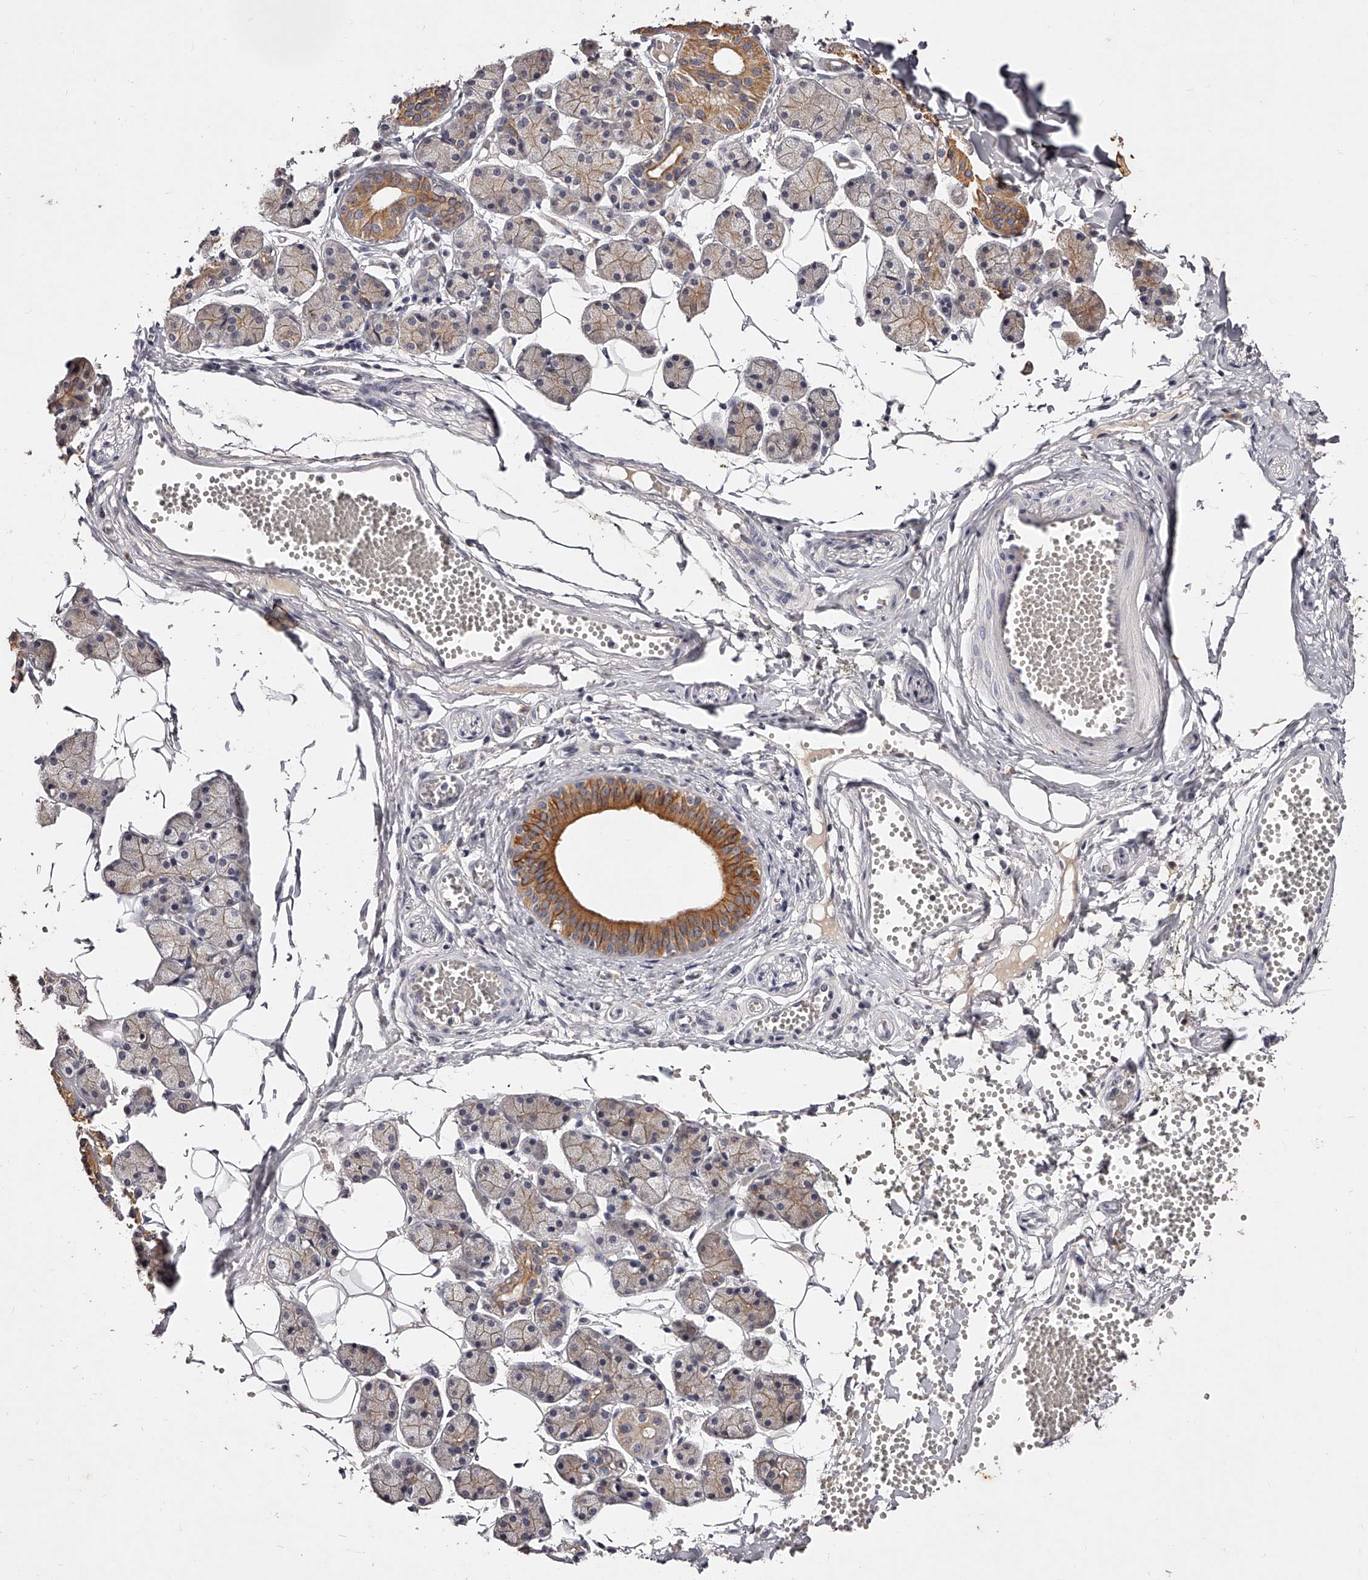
{"staining": {"intensity": "moderate", "quantity": "25%-75%", "location": "cytoplasmic/membranous"}, "tissue": "salivary gland", "cell_type": "Glandular cells", "image_type": "normal", "snomed": [{"axis": "morphology", "description": "Normal tissue, NOS"}, {"axis": "topography", "description": "Salivary gland"}], "caption": "A high-resolution histopathology image shows immunohistochemistry (IHC) staining of unremarkable salivary gland, which reveals moderate cytoplasmic/membranous staining in approximately 25%-75% of glandular cells.", "gene": "PHACTR1", "patient": {"sex": "female", "age": 33}}